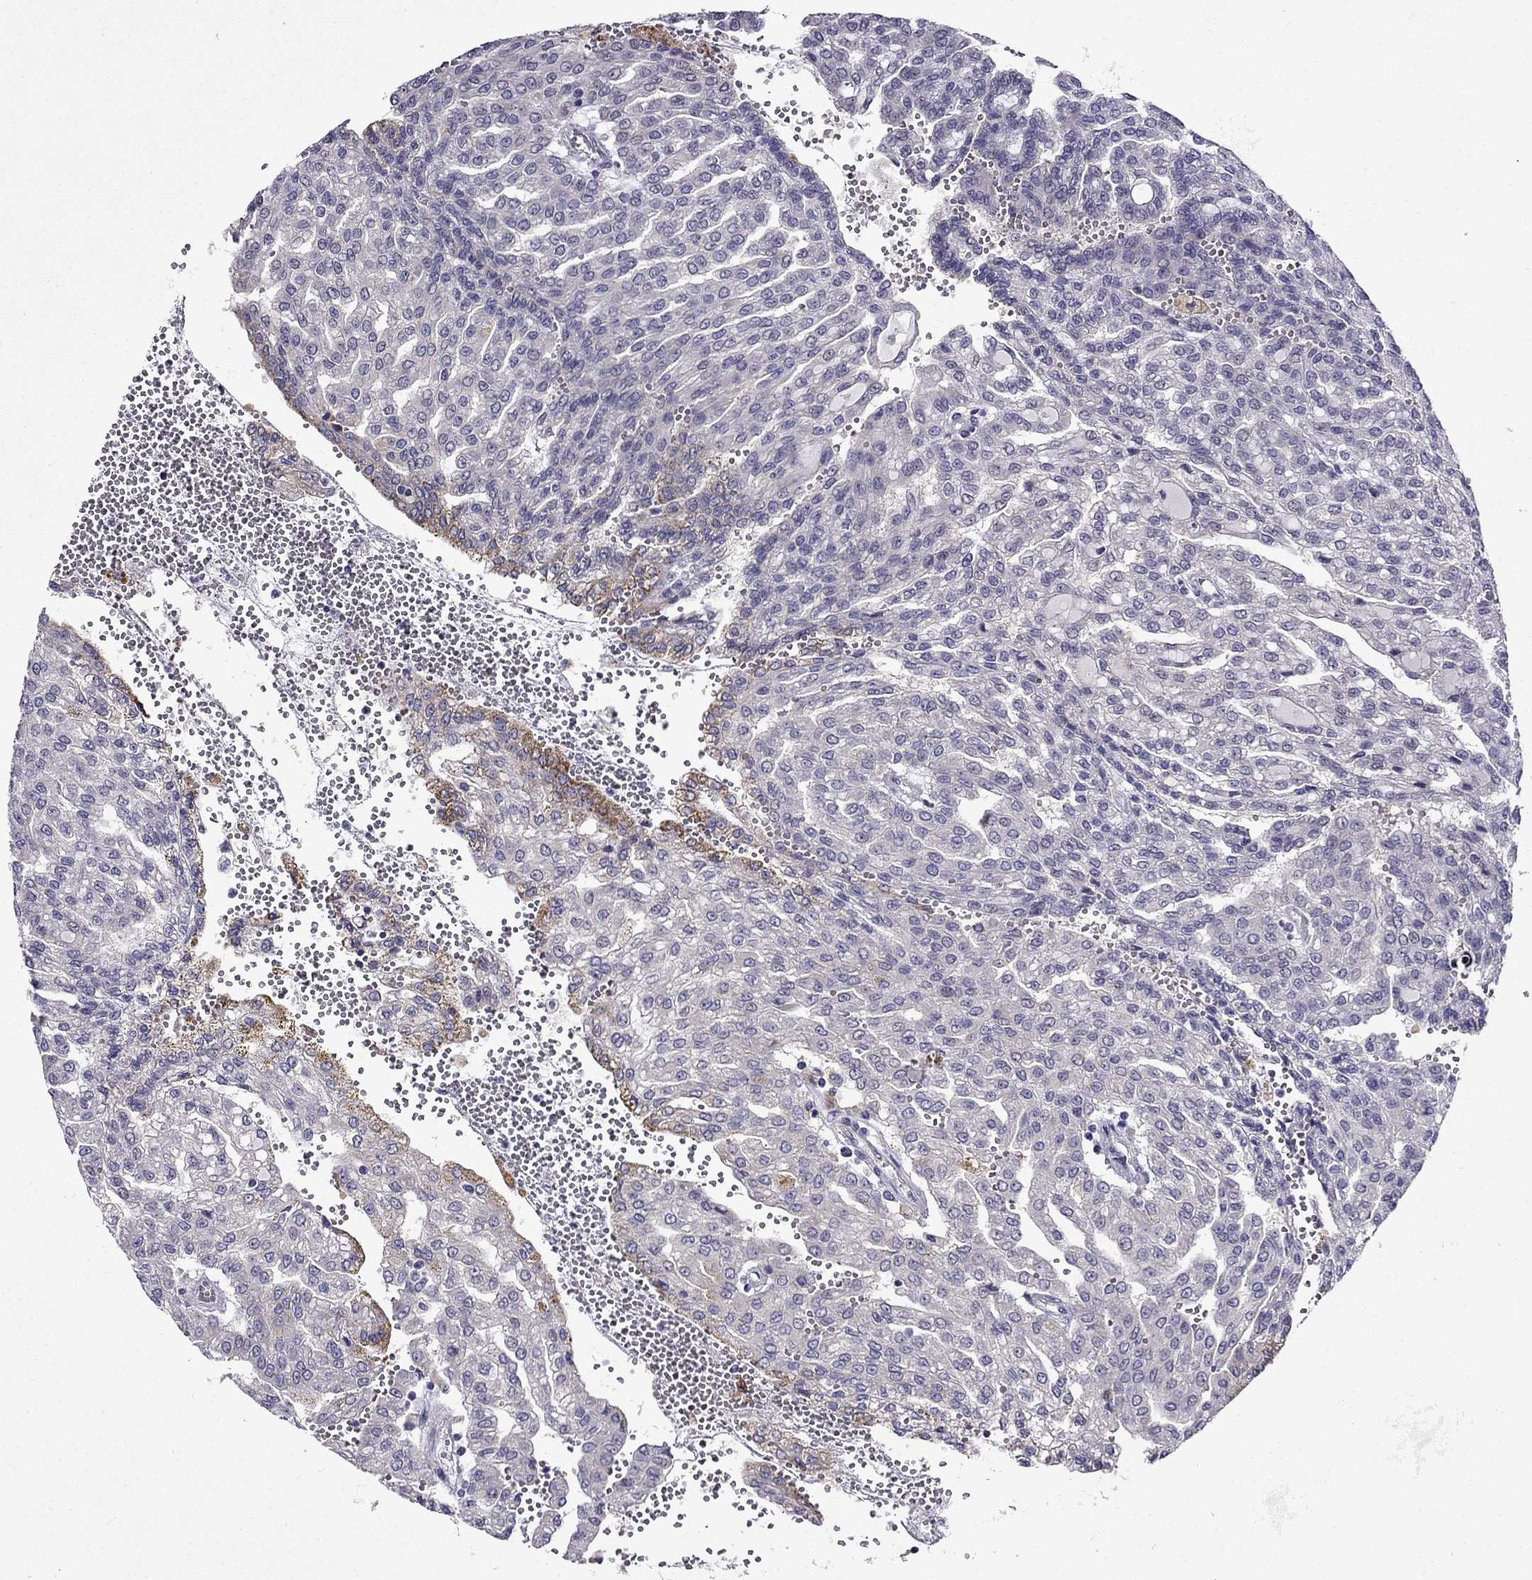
{"staining": {"intensity": "moderate", "quantity": "<25%", "location": "cytoplasmic/membranous"}, "tissue": "renal cancer", "cell_type": "Tumor cells", "image_type": "cancer", "snomed": [{"axis": "morphology", "description": "Adenocarcinoma, NOS"}, {"axis": "topography", "description": "Kidney"}], "caption": "Immunohistochemistry (IHC) staining of renal cancer, which reveals low levels of moderate cytoplasmic/membranous expression in approximately <25% of tumor cells indicating moderate cytoplasmic/membranous protein staining. The staining was performed using DAB (brown) for protein detection and nuclei were counterstained in hematoxylin (blue).", "gene": "PI16", "patient": {"sex": "male", "age": 63}}